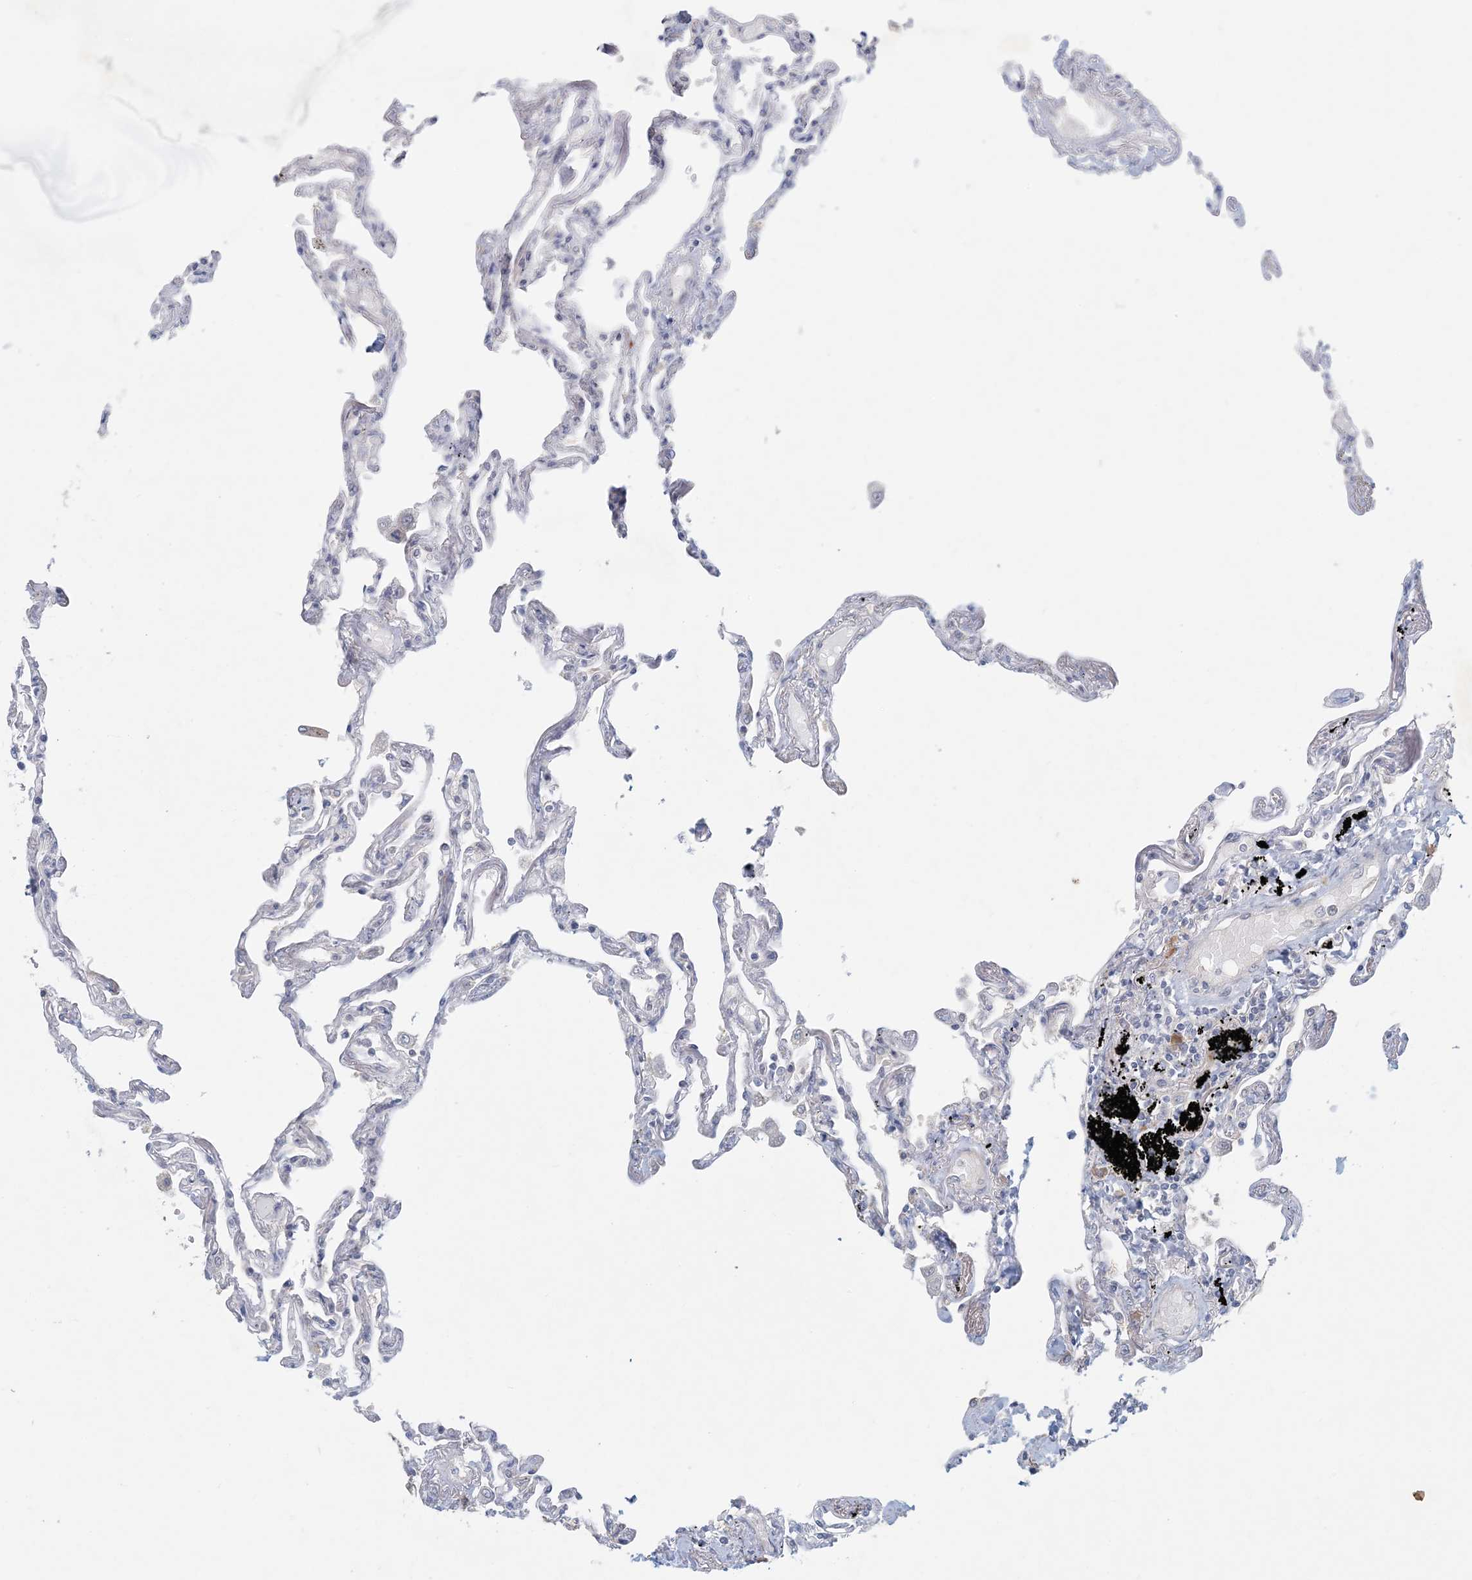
{"staining": {"intensity": "negative", "quantity": "none", "location": "none"}, "tissue": "lung", "cell_type": "Alveolar cells", "image_type": "normal", "snomed": [{"axis": "morphology", "description": "Normal tissue, NOS"}, {"axis": "topography", "description": "Lung"}], "caption": "An IHC histopathology image of benign lung is shown. There is no staining in alveolar cells of lung. (Immunohistochemistry, brightfield microscopy, high magnification).", "gene": "ZNF385D", "patient": {"sex": "female", "age": 67}}